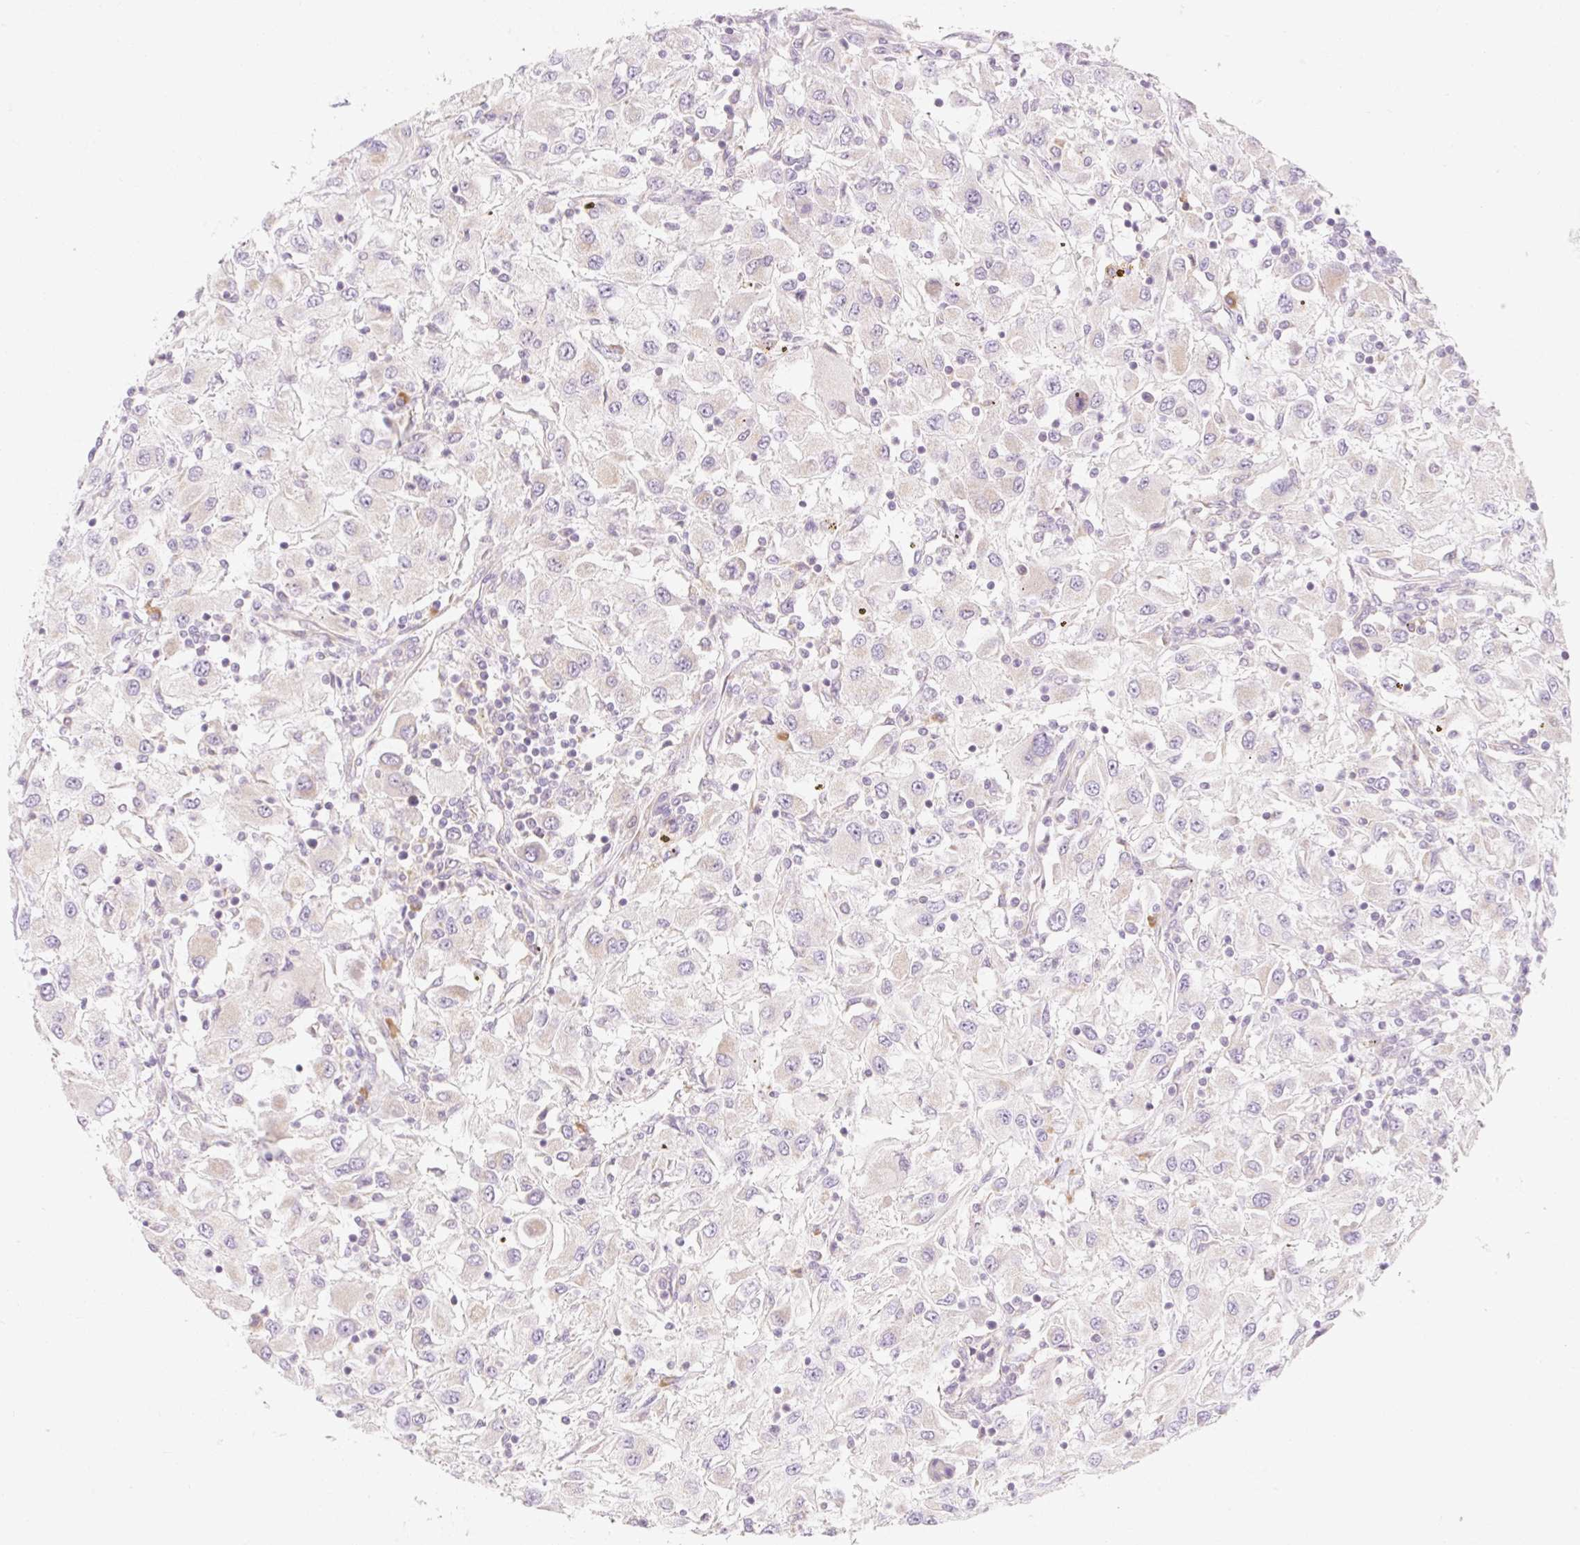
{"staining": {"intensity": "weak", "quantity": "<25%", "location": "cytoplasmic/membranous"}, "tissue": "renal cancer", "cell_type": "Tumor cells", "image_type": "cancer", "snomed": [{"axis": "morphology", "description": "Adenocarcinoma, NOS"}, {"axis": "topography", "description": "Kidney"}], "caption": "Tumor cells are negative for brown protein staining in renal adenocarcinoma.", "gene": "MYO1D", "patient": {"sex": "female", "age": 67}}